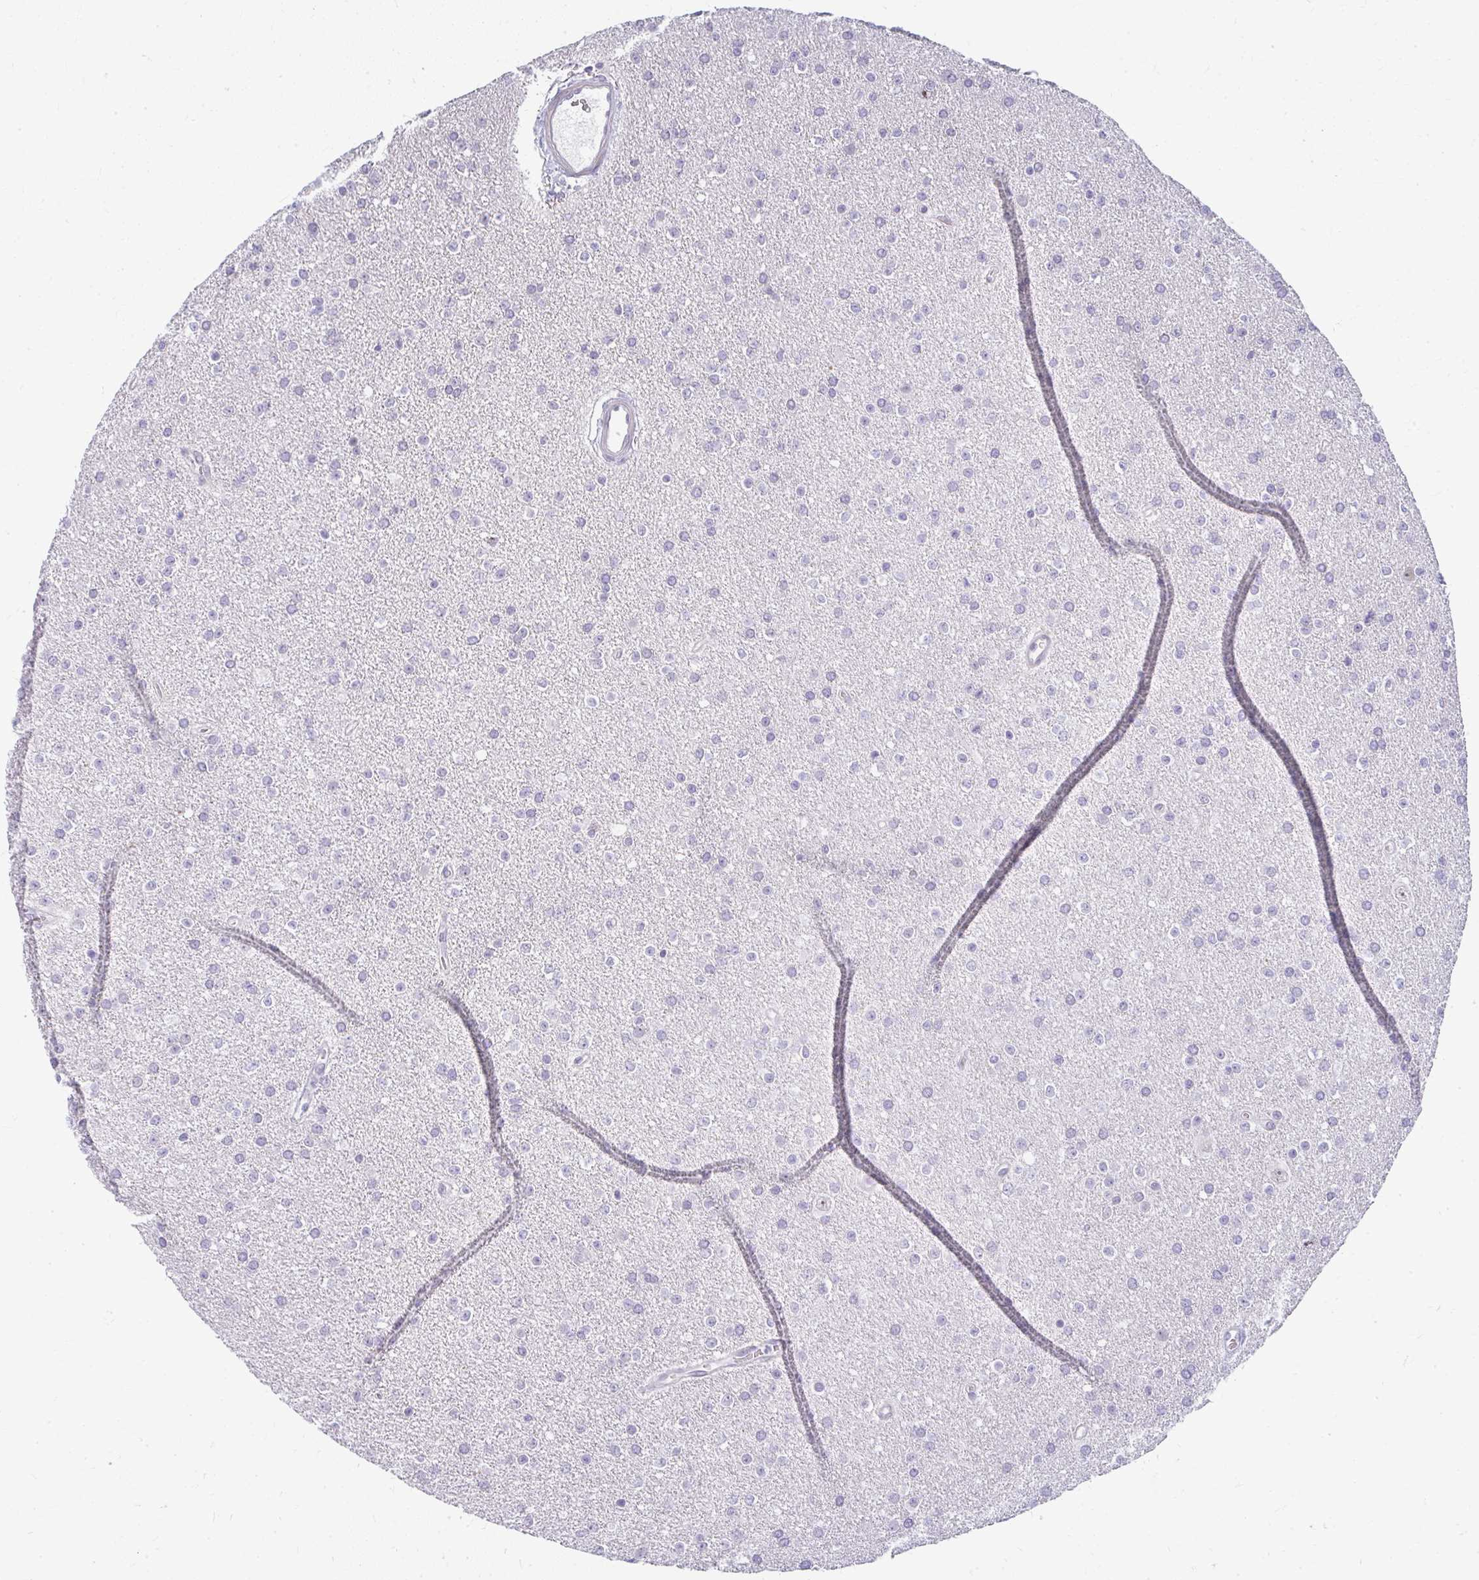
{"staining": {"intensity": "negative", "quantity": "none", "location": "none"}, "tissue": "glioma", "cell_type": "Tumor cells", "image_type": "cancer", "snomed": [{"axis": "morphology", "description": "Glioma, malignant, Low grade"}, {"axis": "topography", "description": "Brain"}], "caption": "This is a image of immunohistochemistry staining of malignant glioma (low-grade), which shows no staining in tumor cells. The staining was performed using DAB (3,3'-diaminobenzidine) to visualize the protein expression in brown, while the nuclei were stained in blue with hematoxylin (Magnification: 20x).", "gene": "TEX33", "patient": {"sex": "female", "age": 34}}